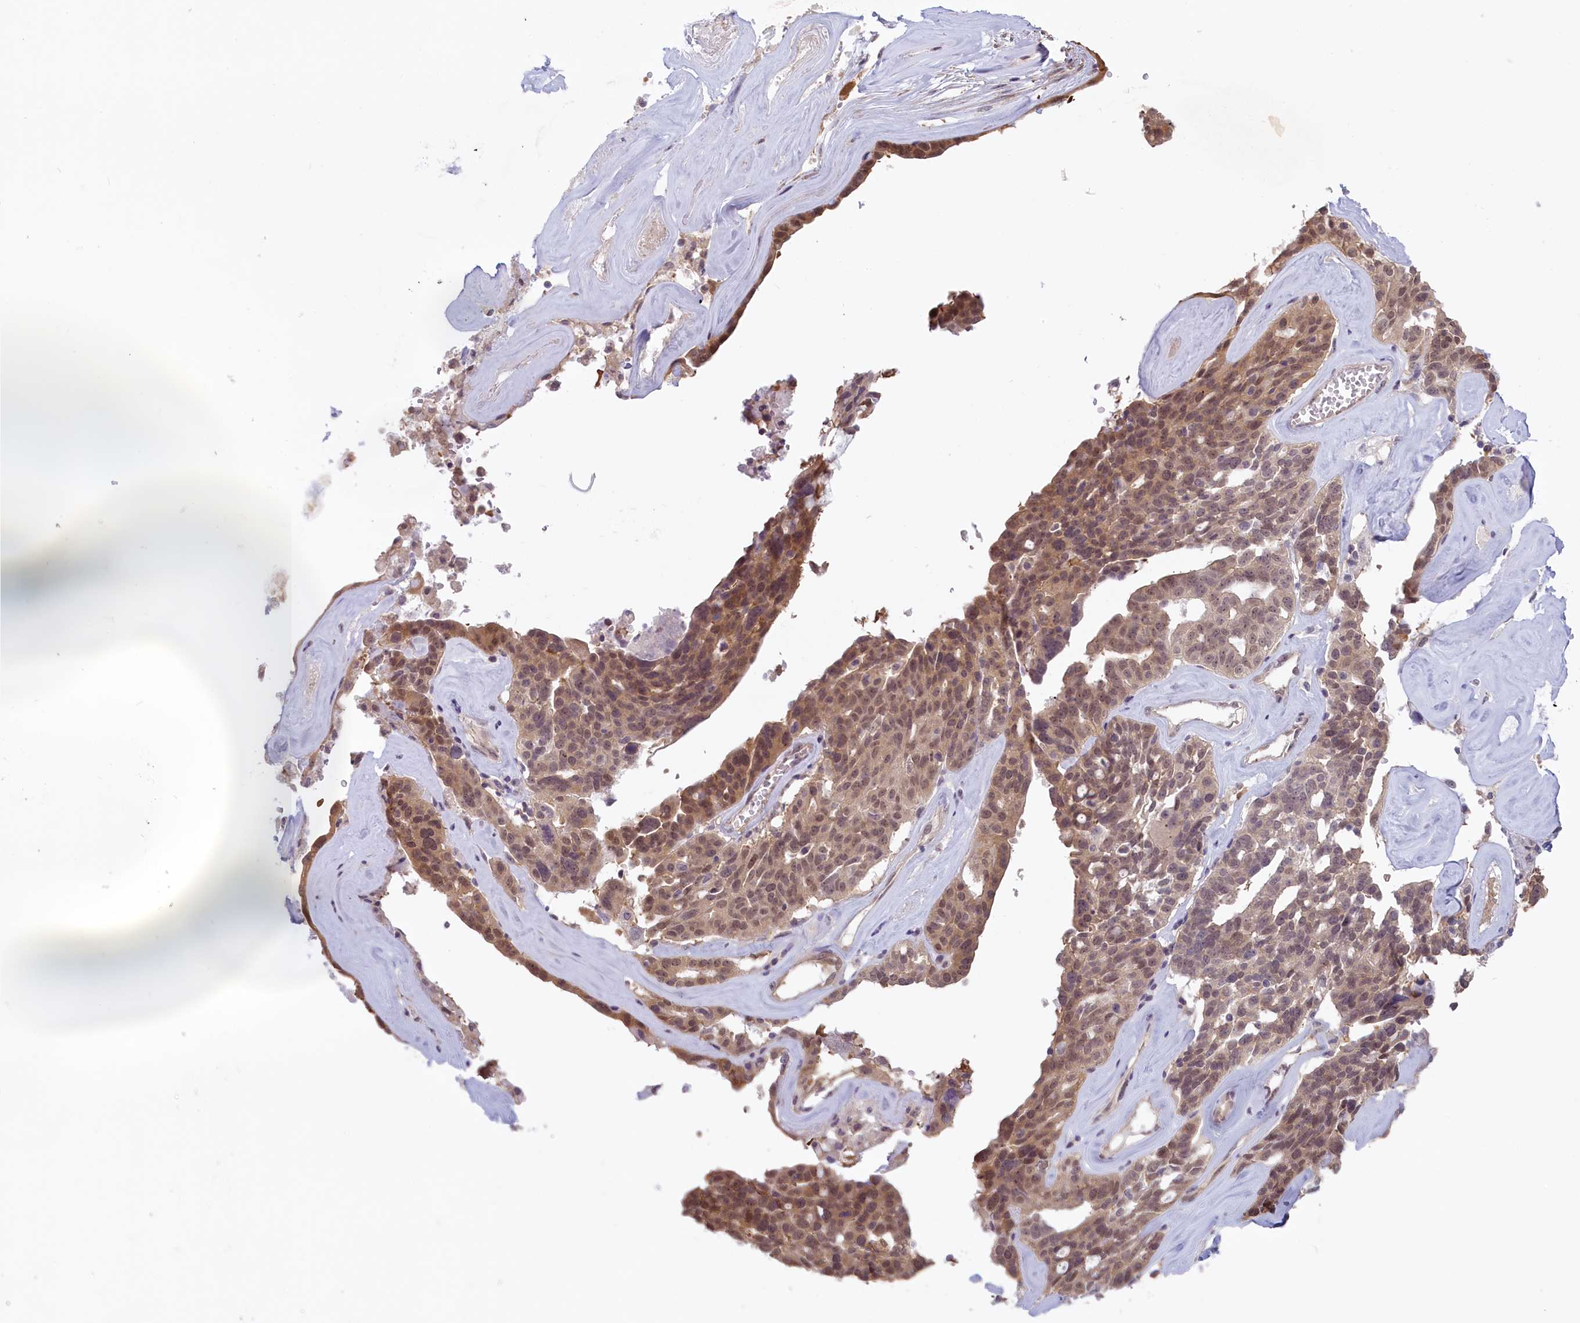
{"staining": {"intensity": "moderate", "quantity": ">75%", "location": "cytoplasmic/membranous,nuclear"}, "tissue": "ovarian cancer", "cell_type": "Tumor cells", "image_type": "cancer", "snomed": [{"axis": "morphology", "description": "Cystadenocarcinoma, serous, NOS"}, {"axis": "topography", "description": "Ovary"}], "caption": "About >75% of tumor cells in ovarian cancer (serous cystadenocarcinoma) exhibit moderate cytoplasmic/membranous and nuclear protein positivity as visualized by brown immunohistochemical staining.", "gene": "C19orf44", "patient": {"sex": "female", "age": 59}}